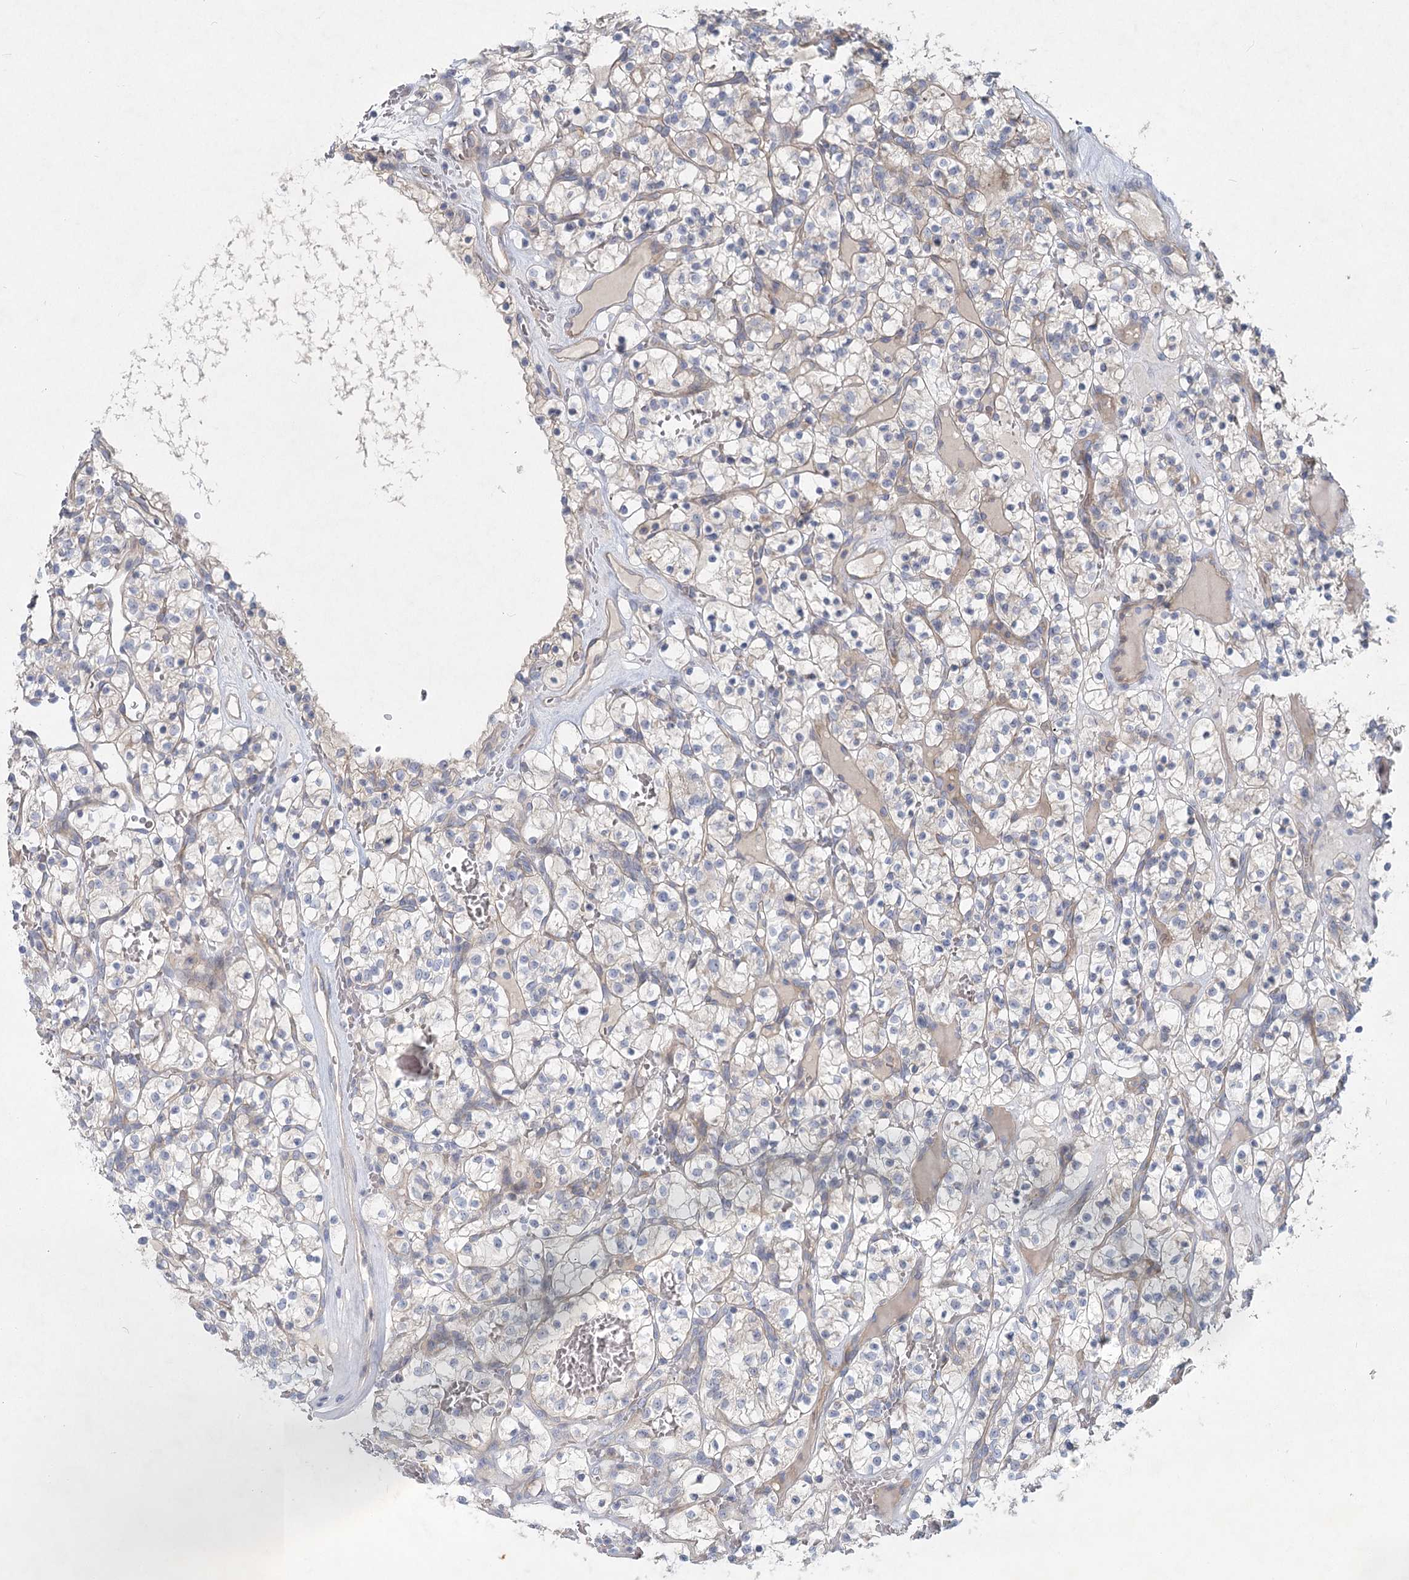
{"staining": {"intensity": "negative", "quantity": "none", "location": "none"}, "tissue": "renal cancer", "cell_type": "Tumor cells", "image_type": "cancer", "snomed": [{"axis": "morphology", "description": "Adenocarcinoma, NOS"}, {"axis": "topography", "description": "Kidney"}], "caption": "Renal cancer (adenocarcinoma) was stained to show a protein in brown. There is no significant positivity in tumor cells.", "gene": "DNMBP", "patient": {"sex": "female", "age": 57}}